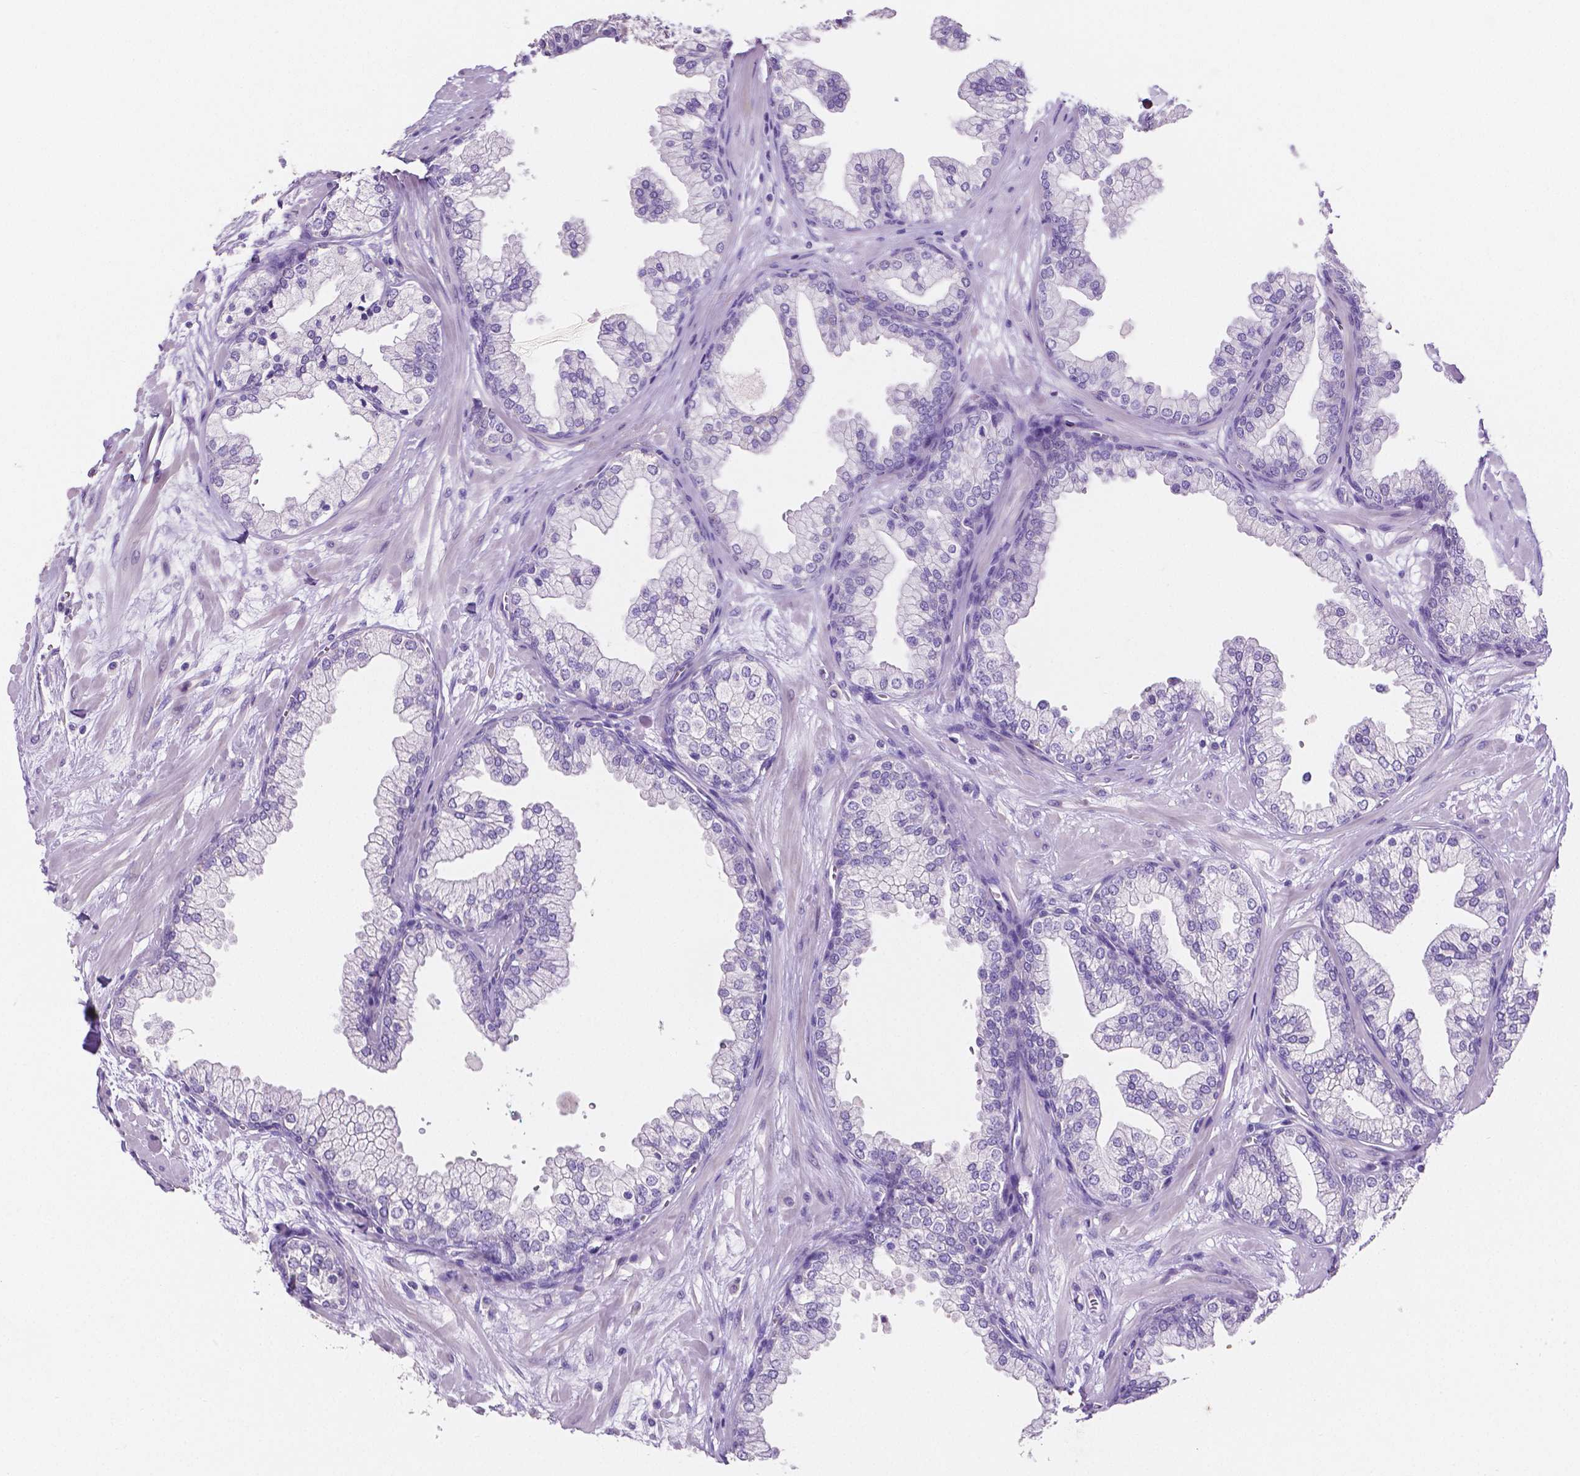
{"staining": {"intensity": "negative", "quantity": "none", "location": "none"}, "tissue": "prostate", "cell_type": "Glandular cells", "image_type": "normal", "snomed": [{"axis": "morphology", "description": "Normal tissue, NOS"}, {"axis": "topography", "description": "Prostate"}, {"axis": "topography", "description": "Peripheral nerve tissue"}], "caption": "Prostate stained for a protein using immunohistochemistry displays no expression glandular cells.", "gene": "SLC22A2", "patient": {"sex": "male", "age": 61}}